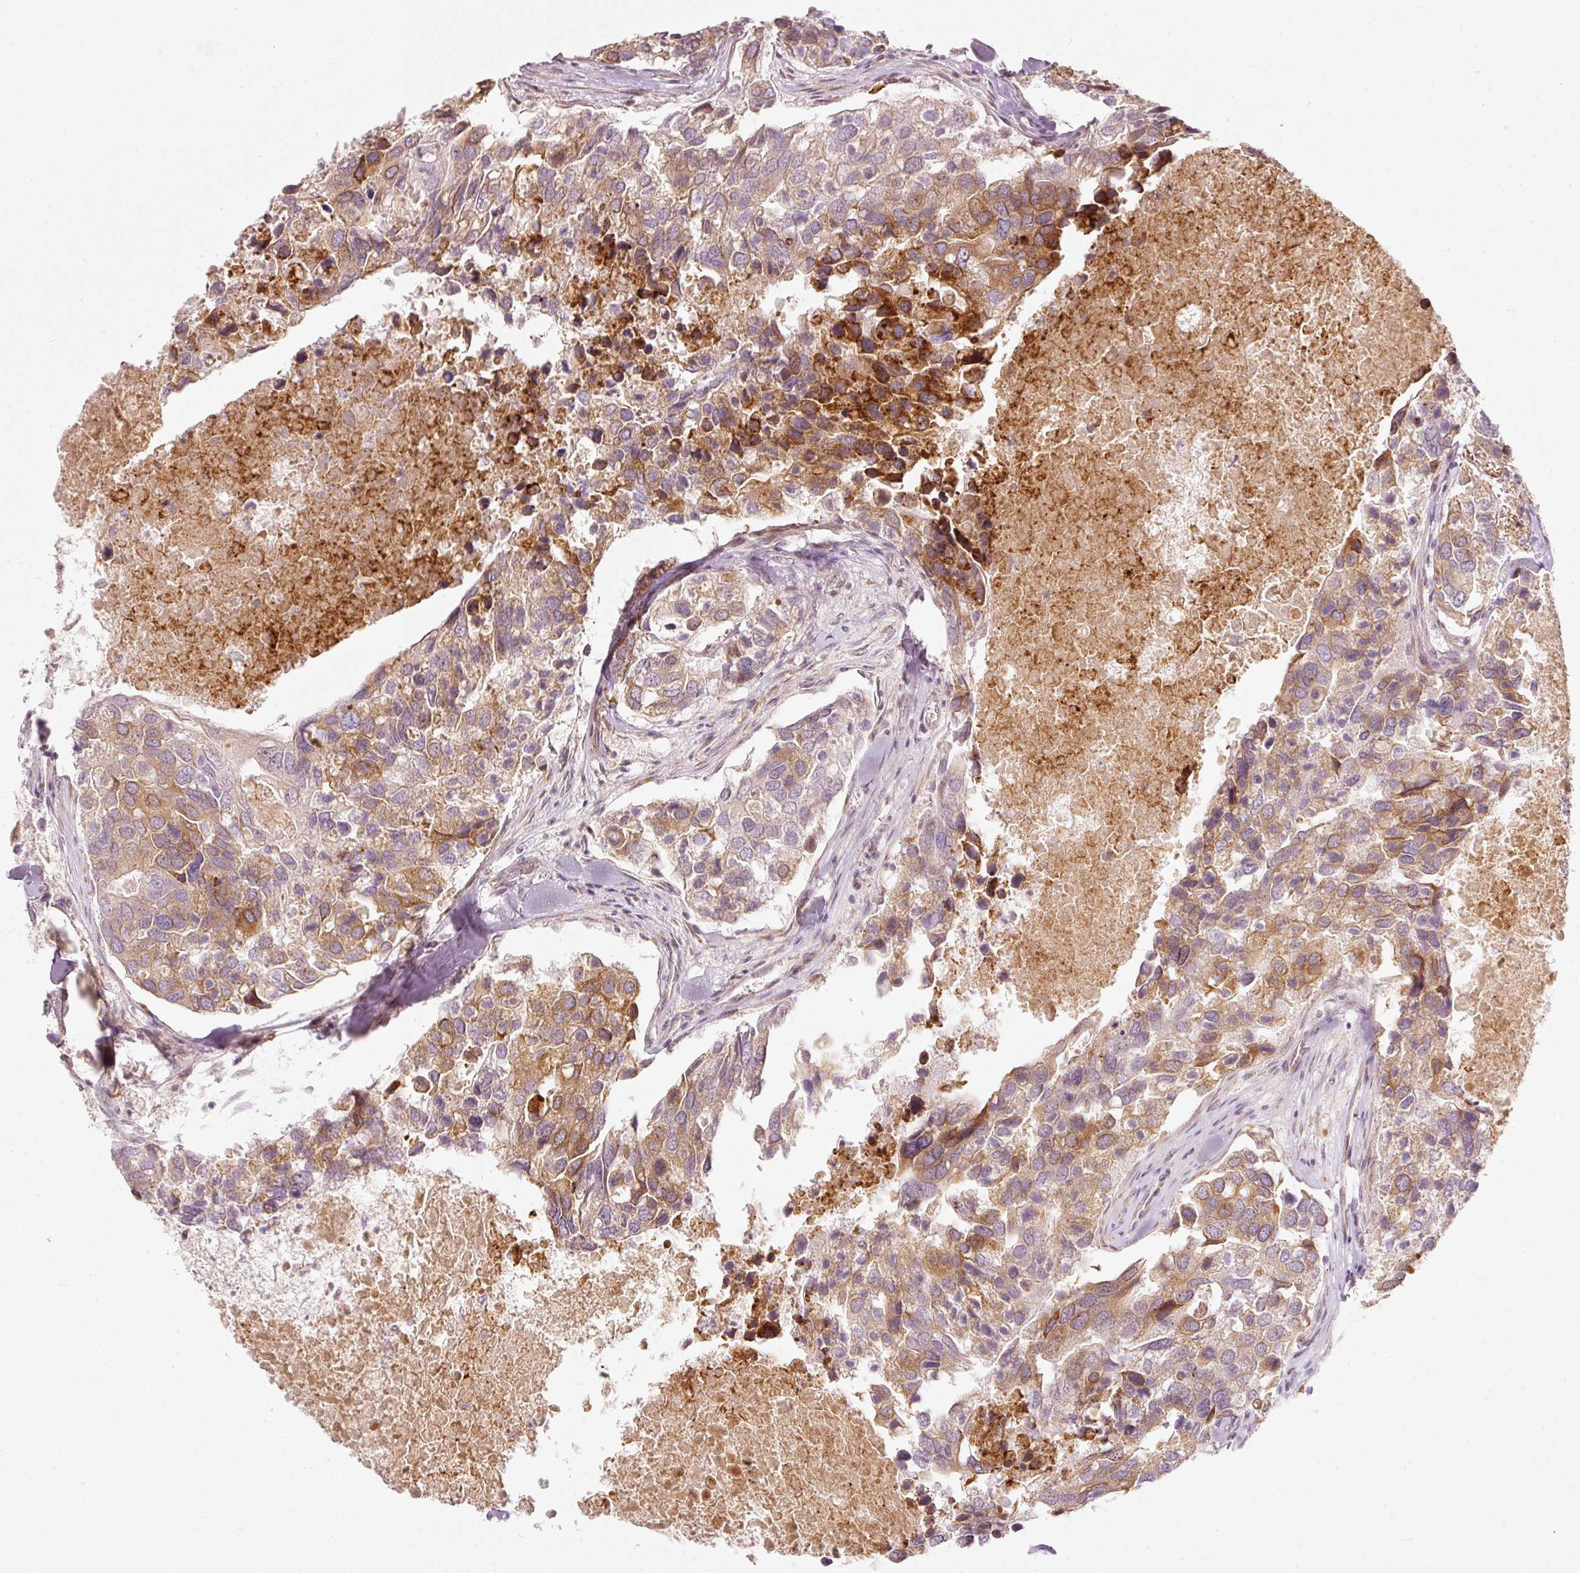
{"staining": {"intensity": "moderate", "quantity": ">75%", "location": "cytoplasmic/membranous"}, "tissue": "breast cancer", "cell_type": "Tumor cells", "image_type": "cancer", "snomed": [{"axis": "morphology", "description": "Duct carcinoma"}, {"axis": "topography", "description": "Breast"}], "caption": "About >75% of tumor cells in breast cancer (infiltrating ductal carcinoma) demonstrate moderate cytoplasmic/membranous protein expression as visualized by brown immunohistochemical staining.", "gene": "SLC20A1", "patient": {"sex": "female", "age": 83}}